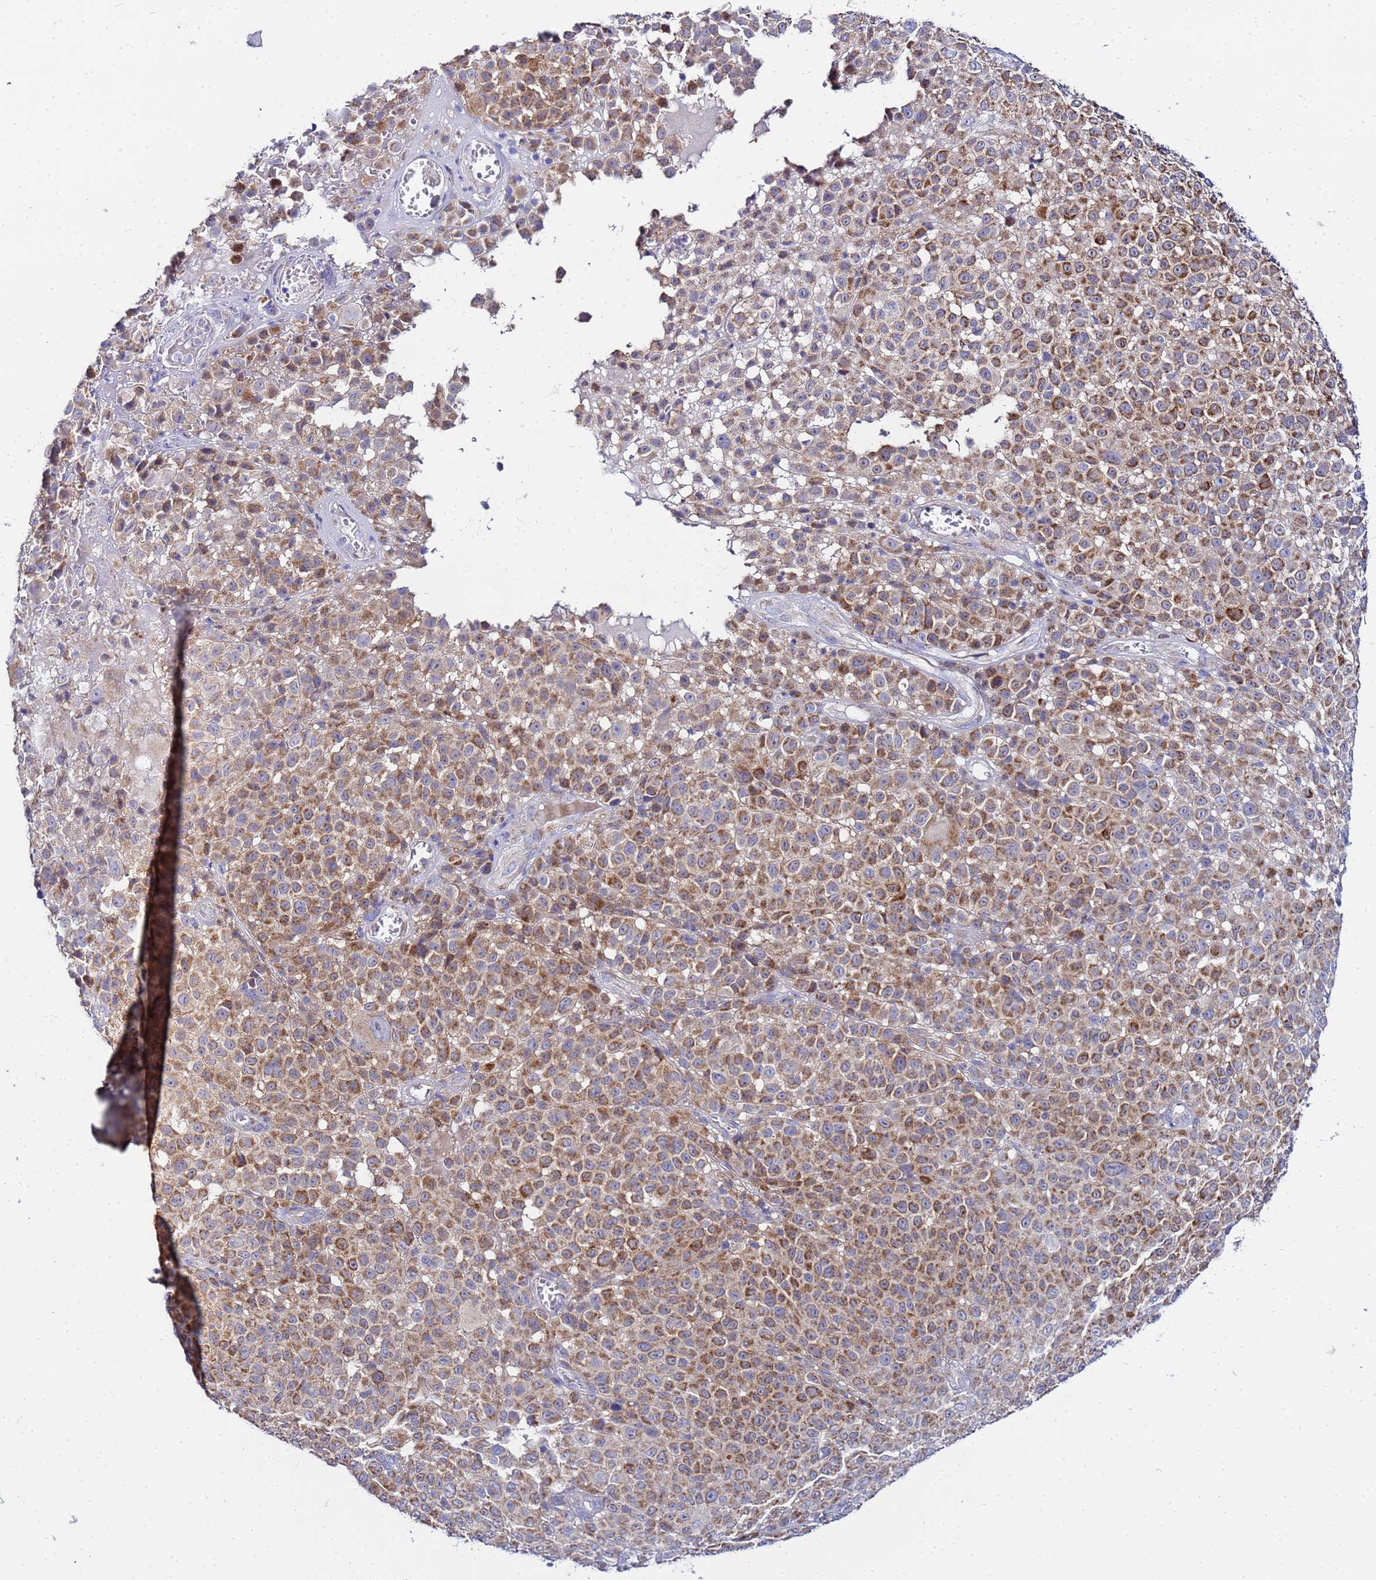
{"staining": {"intensity": "strong", "quantity": ">75%", "location": "cytoplasmic/membranous"}, "tissue": "melanoma", "cell_type": "Tumor cells", "image_type": "cancer", "snomed": [{"axis": "morphology", "description": "Malignant melanoma, NOS"}, {"axis": "topography", "description": "Skin"}], "caption": "Melanoma stained for a protein (brown) demonstrates strong cytoplasmic/membranous positive positivity in approximately >75% of tumor cells.", "gene": "FAHD2A", "patient": {"sex": "female", "age": 94}}